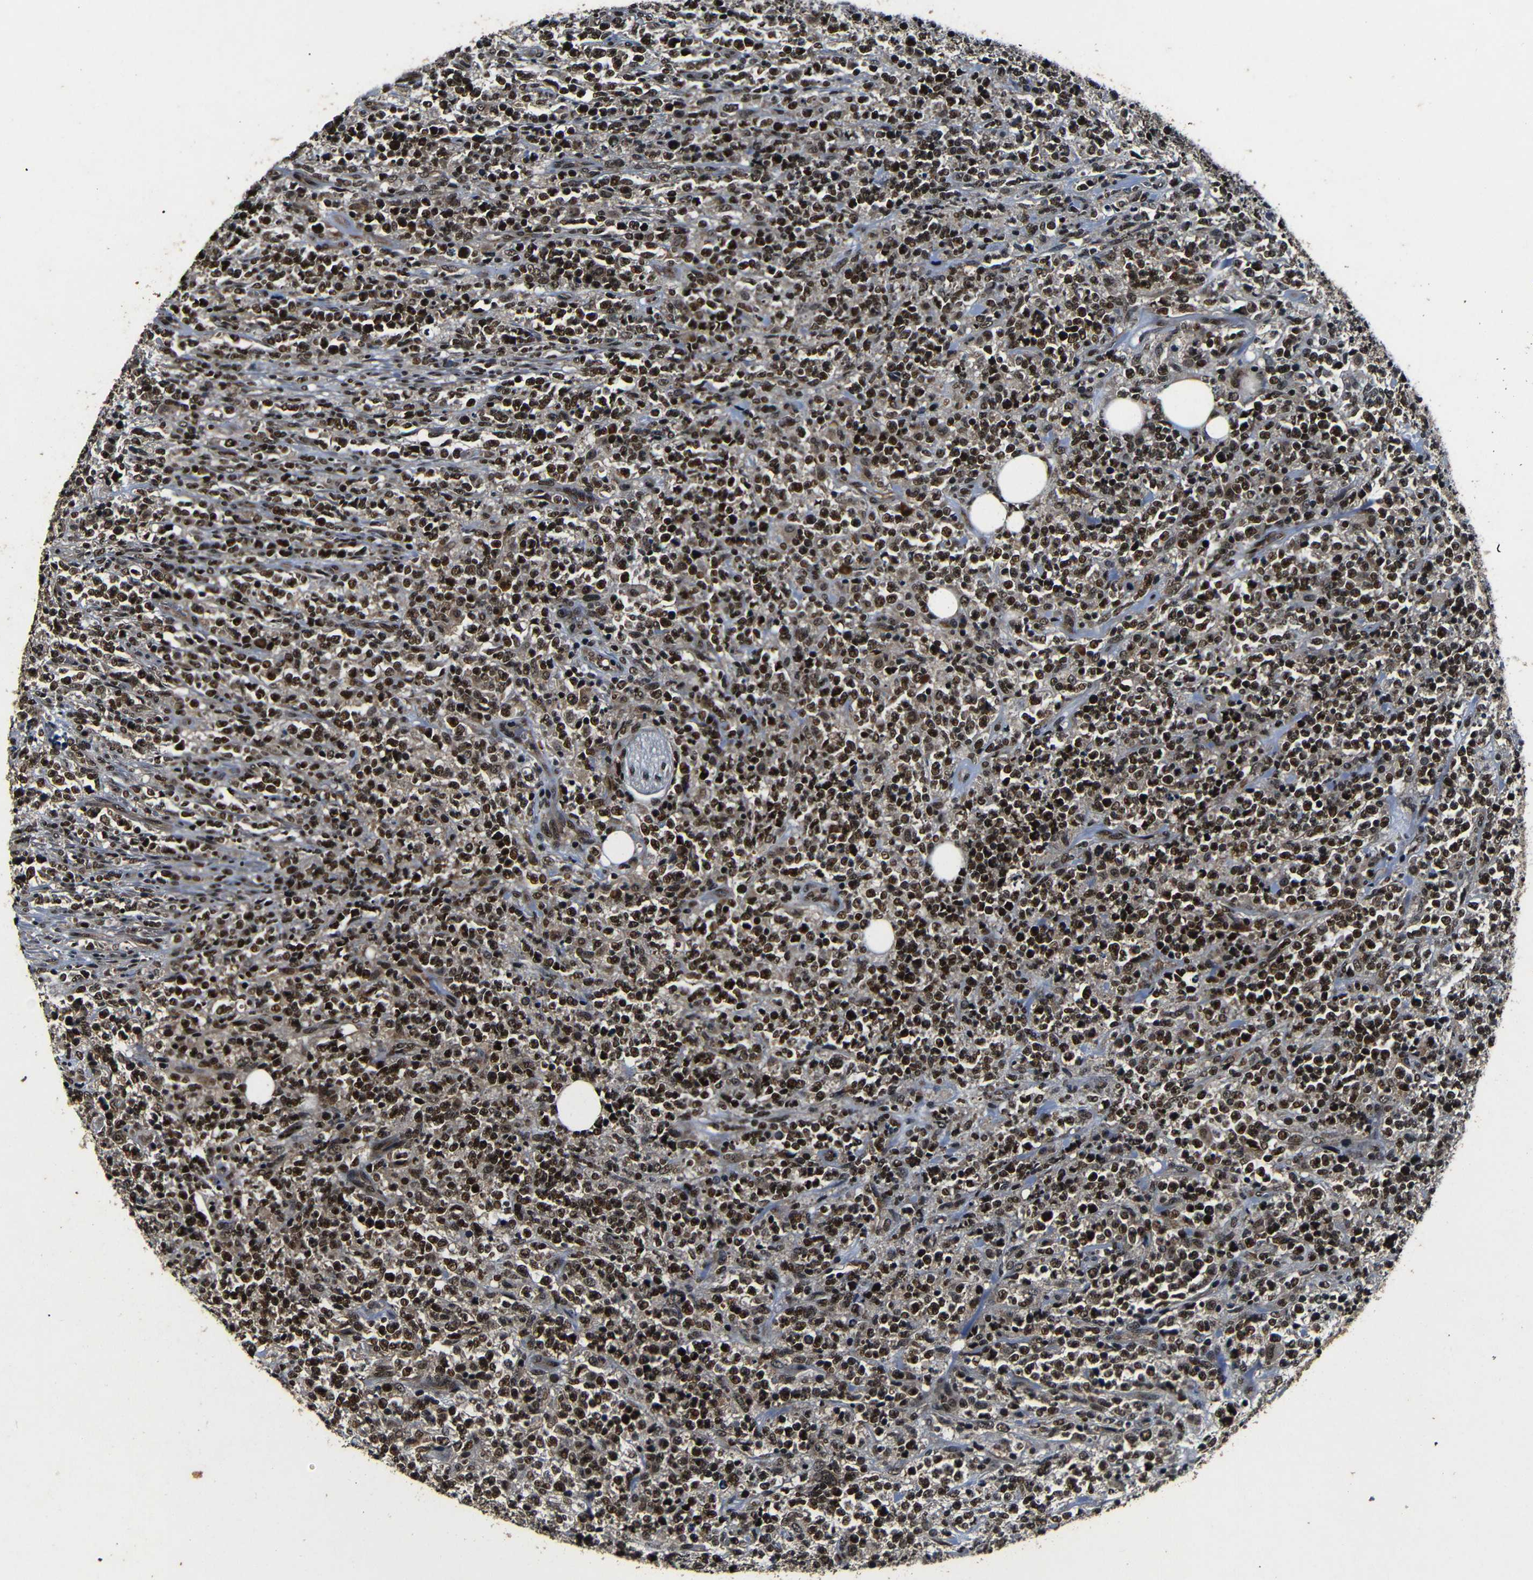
{"staining": {"intensity": "strong", "quantity": ">75%", "location": "nuclear"}, "tissue": "lymphoma", "cell_type": "Tumor cells", "image_type": "cancer", "snomed": [{"axis": "morphology", "description": "Malignant lymphoma, non-Hodgkin's type, High grade"}, {"axis": "topography", "description": "Soft tissue"}], "caption": "Immunohistochemistry histopathology image of neoplastic tissue: human lymphoma stained using immunohistochemistry (IHC) exhibits high levels of strong protein expression localized specifically in the nuclear of tumor cells, appearing as a nuclear brown color.", "gene": "FOXD4", "patient": {"sex": "male", "age": 18}}